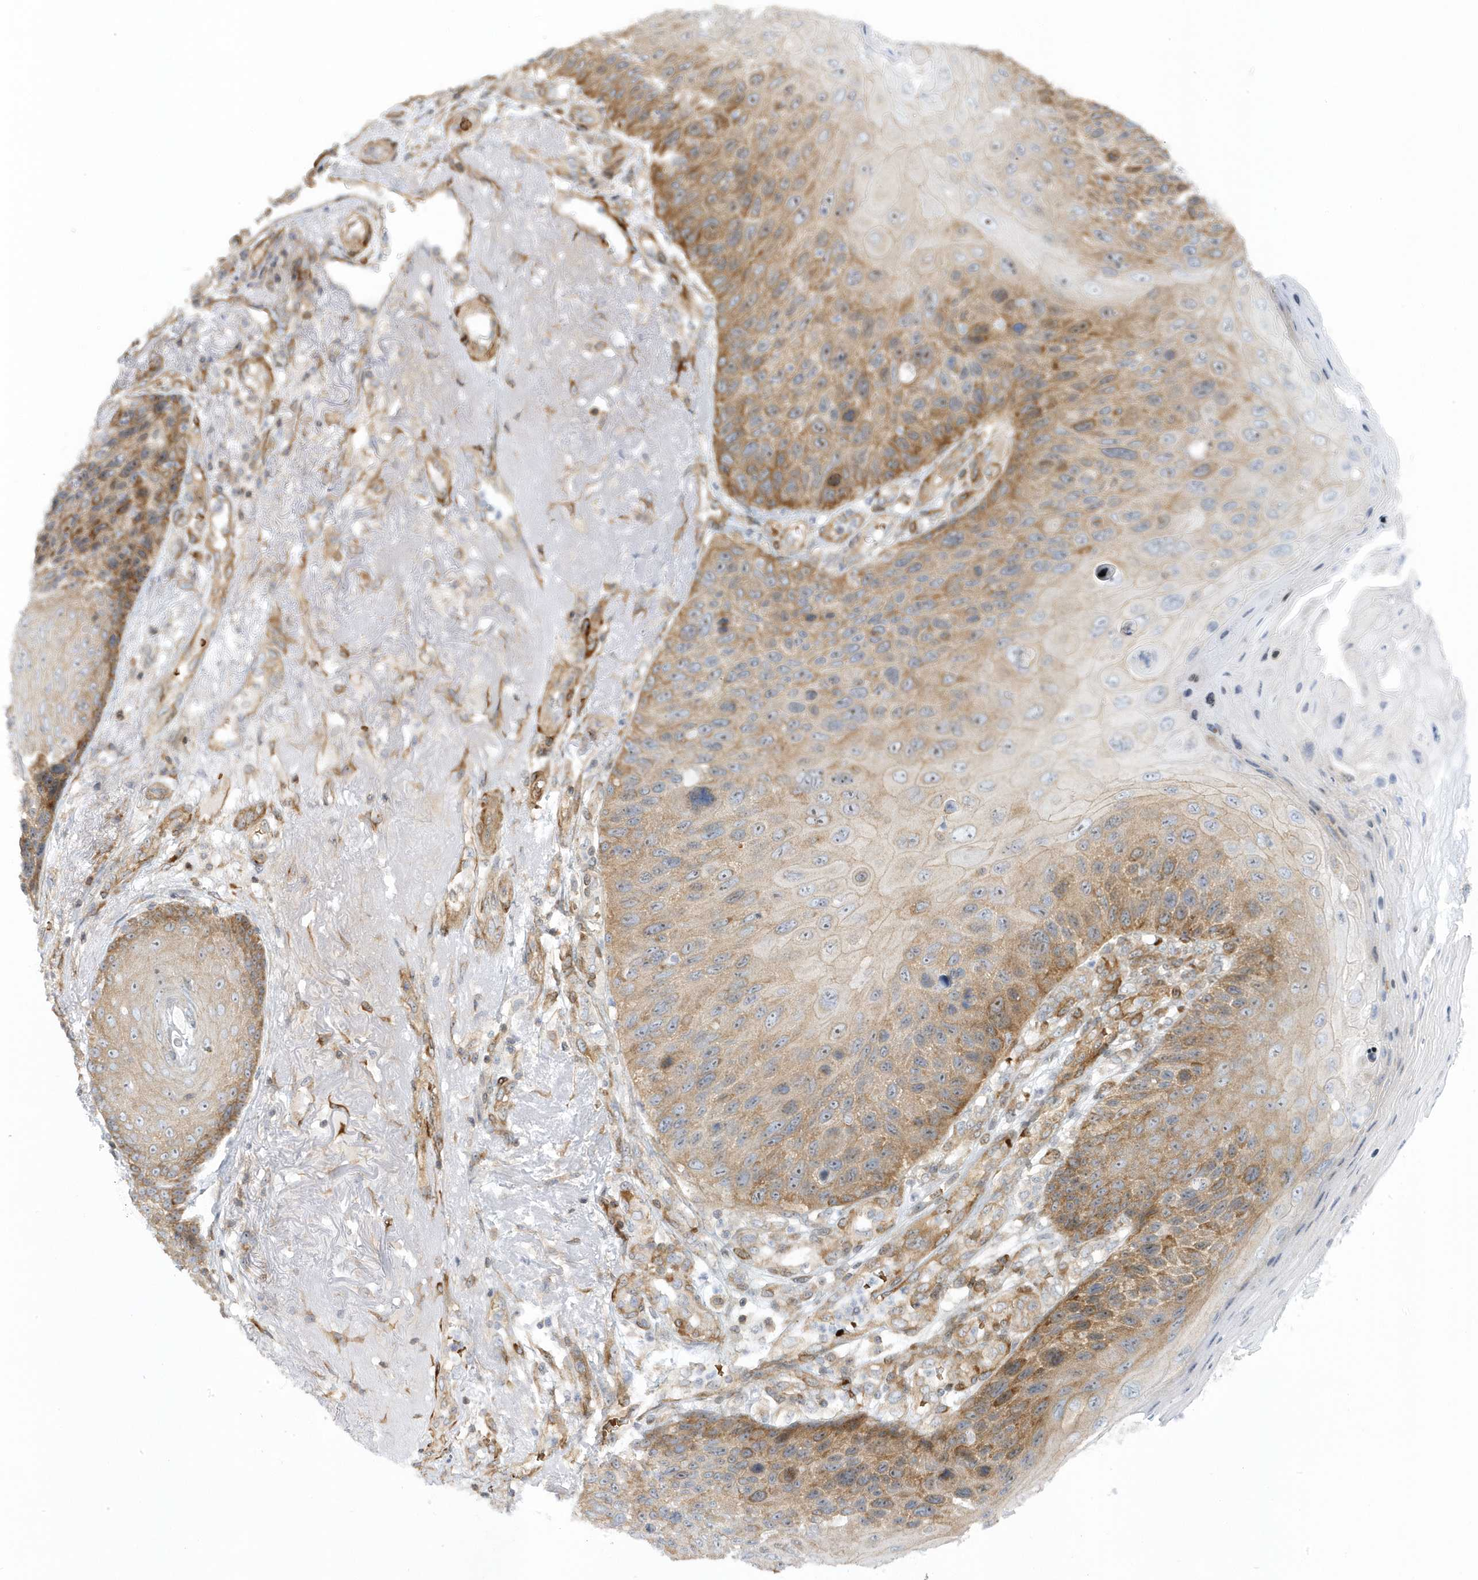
{"staining": {"intensity": "moderate", "quantity": "25%-75%", "location": "cytoplasmic/membranous"}, "tissue": "skin cancer", "cell_type": "Tumor cells", "image_type": "cancer", "snomed": [{"axis": "morphology", "description": "Squamous cell carcinoma, NOS"}, {"axis": "topography", "description": "Skin"}], "caption": "Brown immunohistochemical staining in human skin squamous cell carcinoma reveals moderate cytoplasmic/membranous expression in about 25%-75% of tumor cells. (brown staining indicates protein expression, while blue staining denotes nuclei).", "gene": "MAP7D3", "patient": {"sex": "female", "age": 88}}